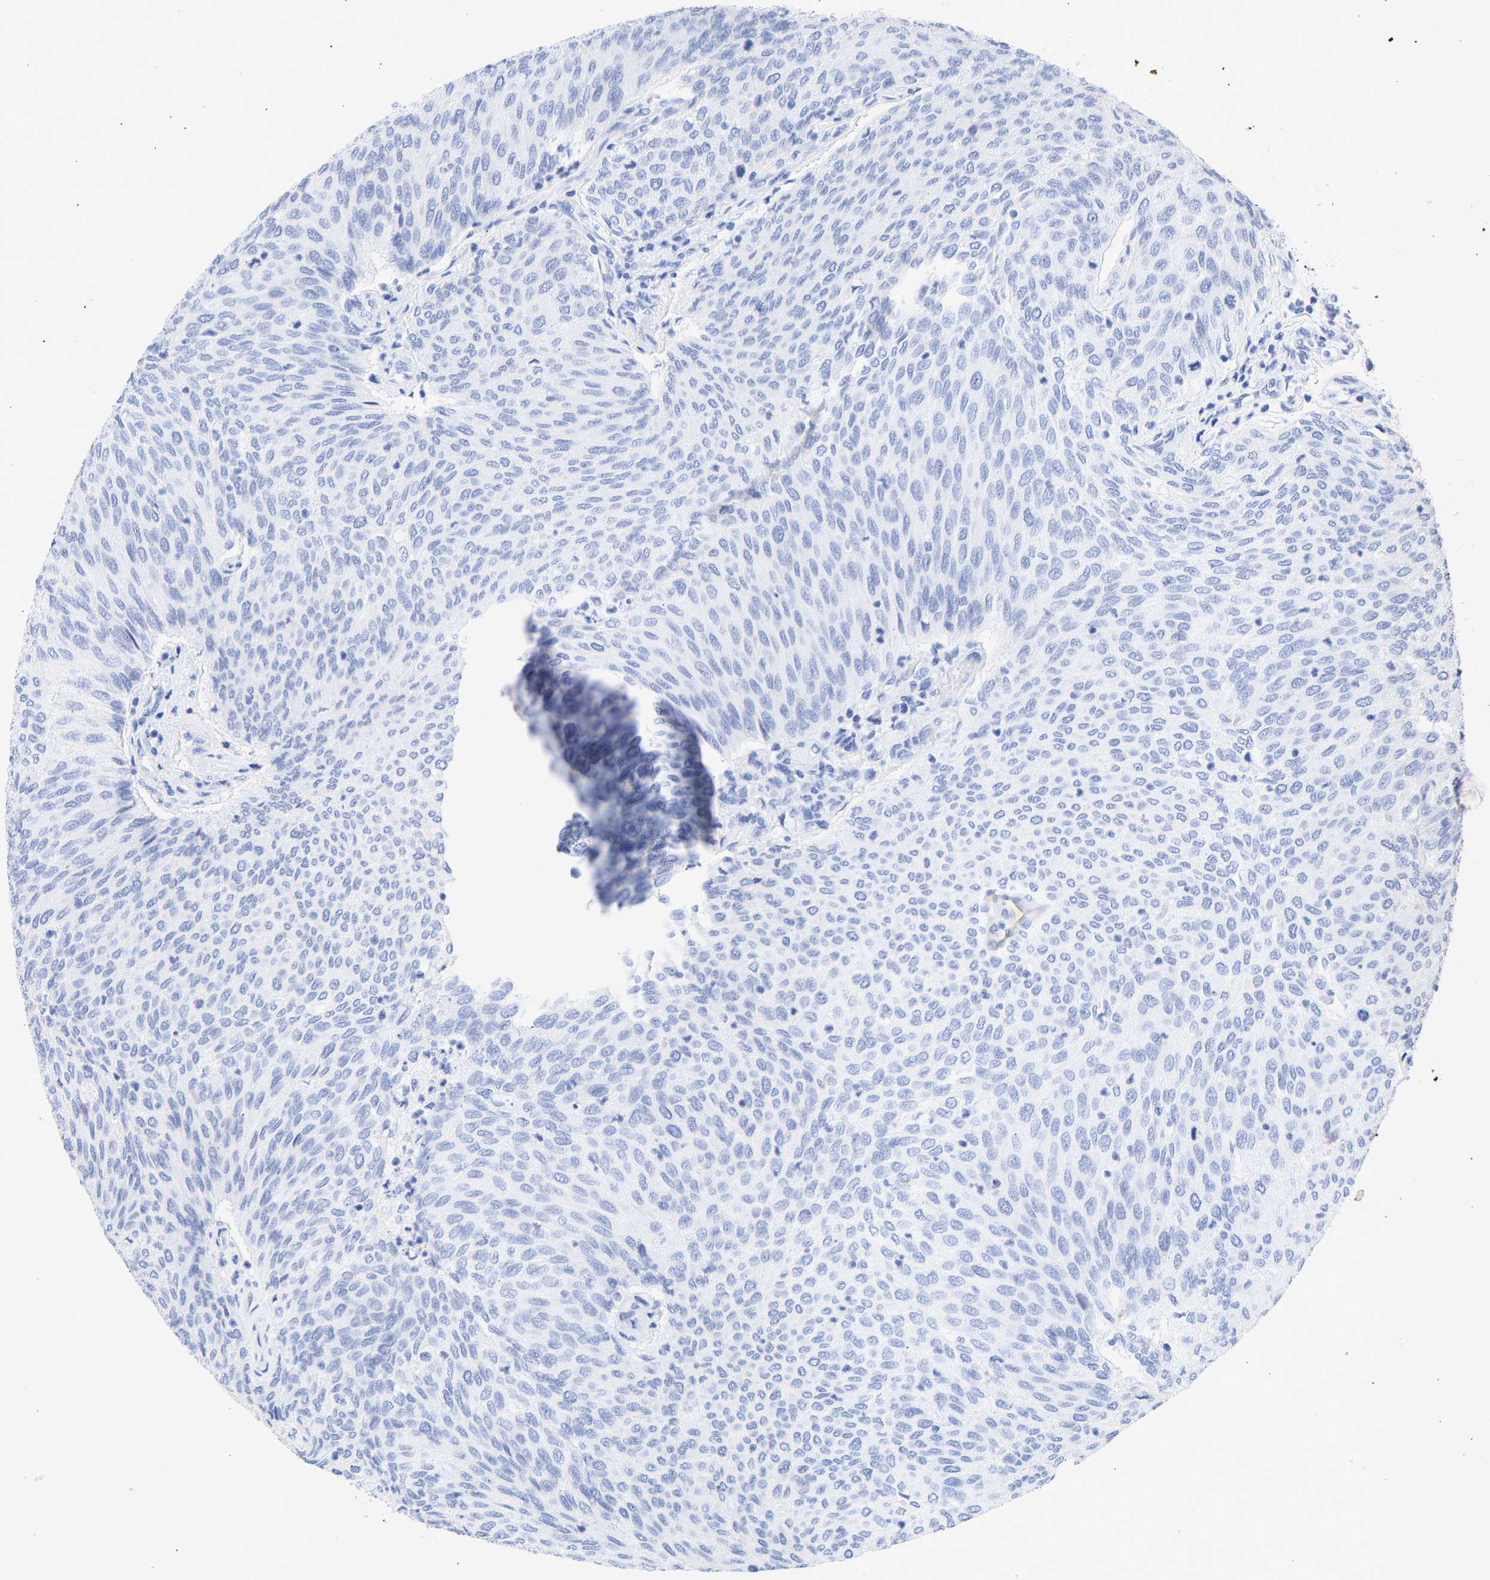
{"staining": {"intensity": "negative", "quantity": "none", "location": "none"}, "tissue": "urothelial cancer", "cell_type": "Tumor cells", "image_type": "cancer", "snomed": [{"axis": "morphology", "description": "Urothelial carcinoma, Low grade"}, {"axis": "topography", "description": "Urinary bladder"}], "caption": "Histopathology image shows no protein expression in tumor cells of urothelial carcinoma (low-grade) tissue.", "gene": "KRT1", "patient": {"sex": "female", "age": 79}}